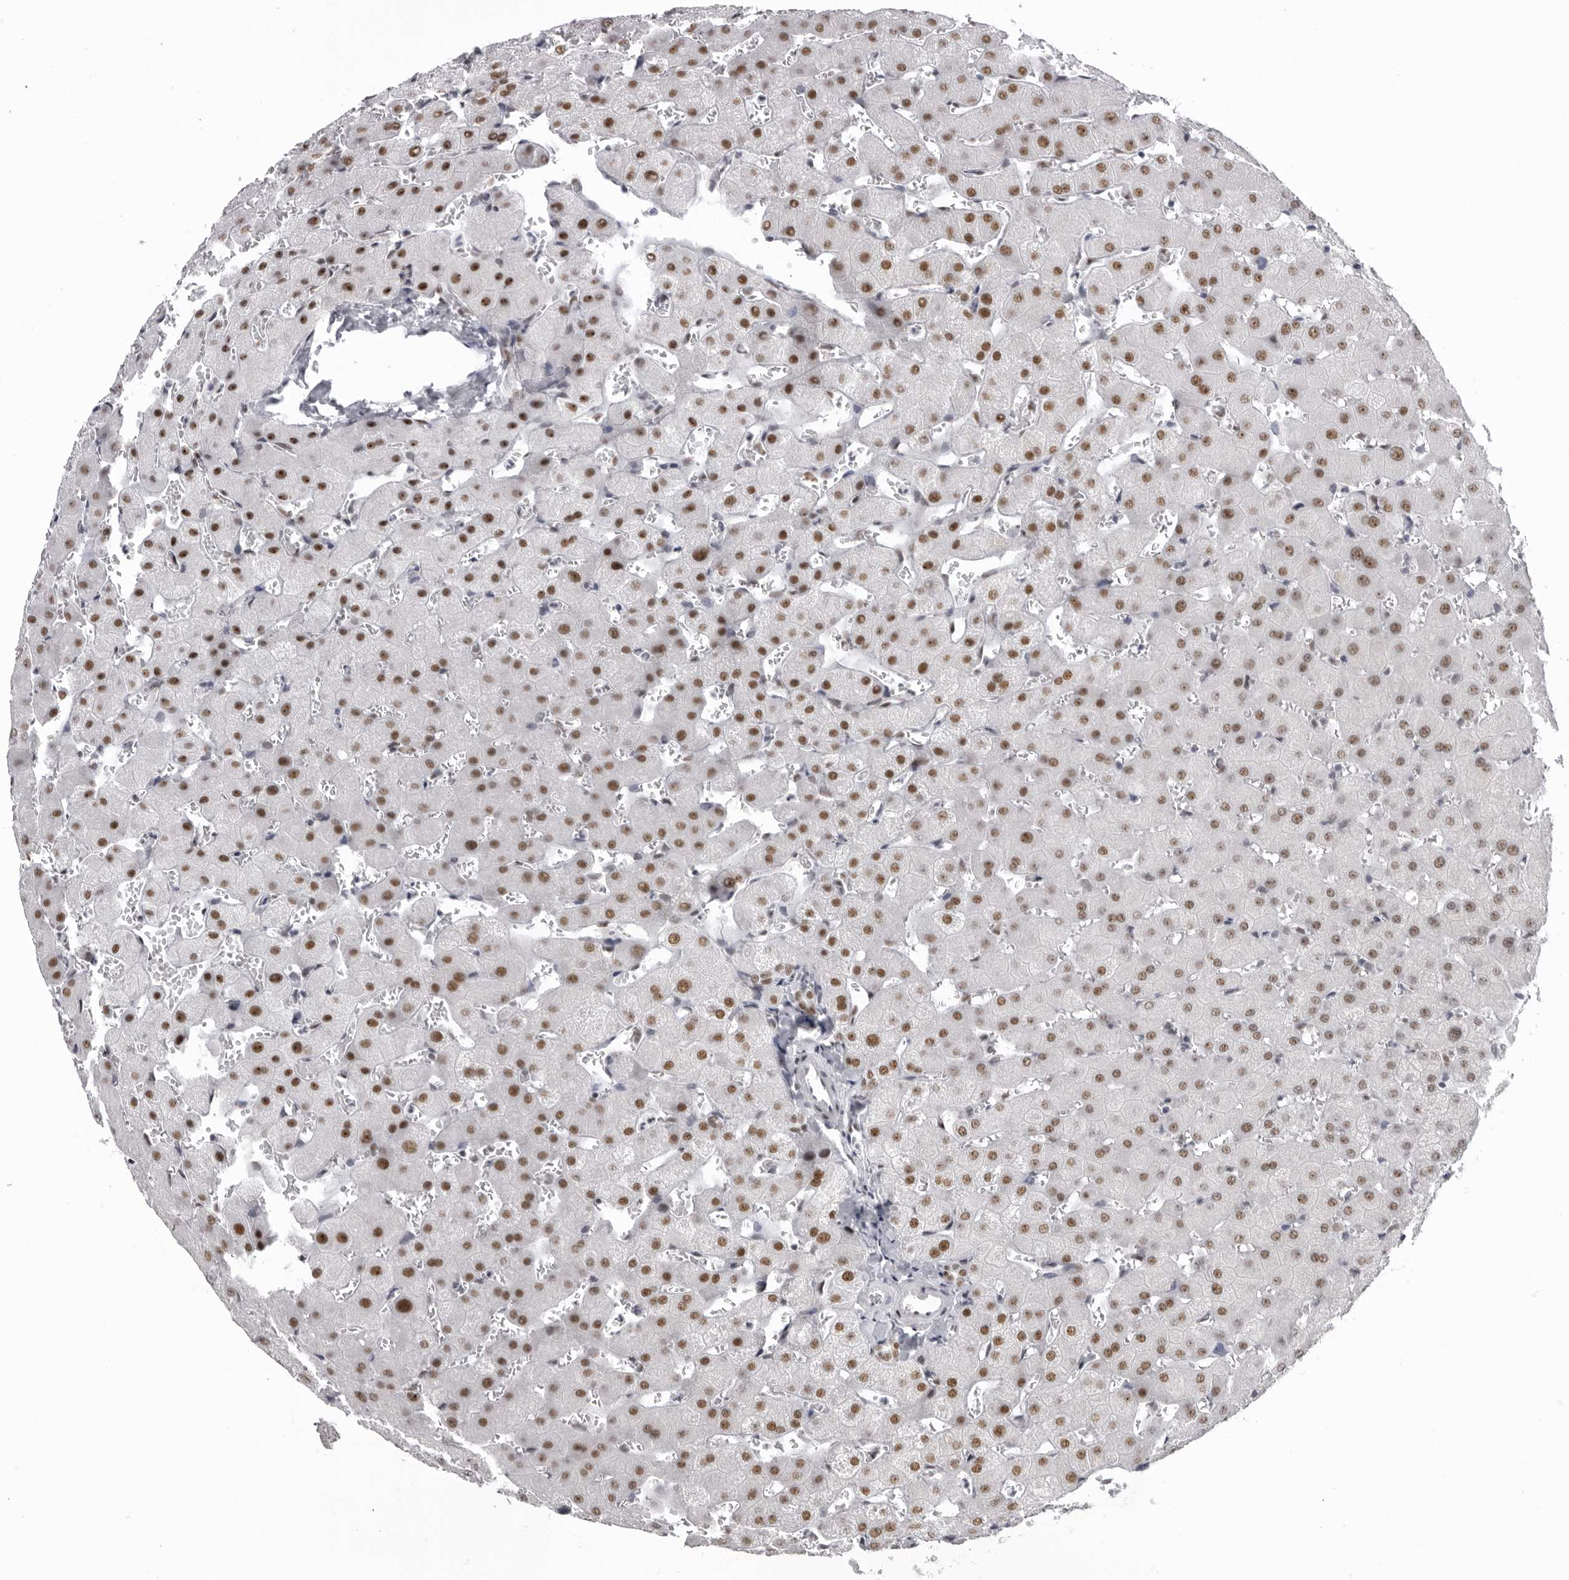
{"staining": {"intensity": "weak", "quantity": "25%-75%", "location": "nuclear"}, "tissue": "liver", "cell_type": "Cholangiocytes", "image_type": "normal", "snomed": [{"axis": "morphology", "description": "Normal tissue, NOS"}, {"axis": "topography", "description": "Liver"}], "caption": "Protein expression analysis of normal human liver reveals weak nuclear positivity in about 25%-75% of cholangiocytes. The protein is stained brown, and the nuclei are stained in blue (DAB (3,3'-diaminobenzidine) IHC with brightfield microscopy, high magnification).", "gene": "DHX9", "patient": {"sex": "female", "age": 63}}